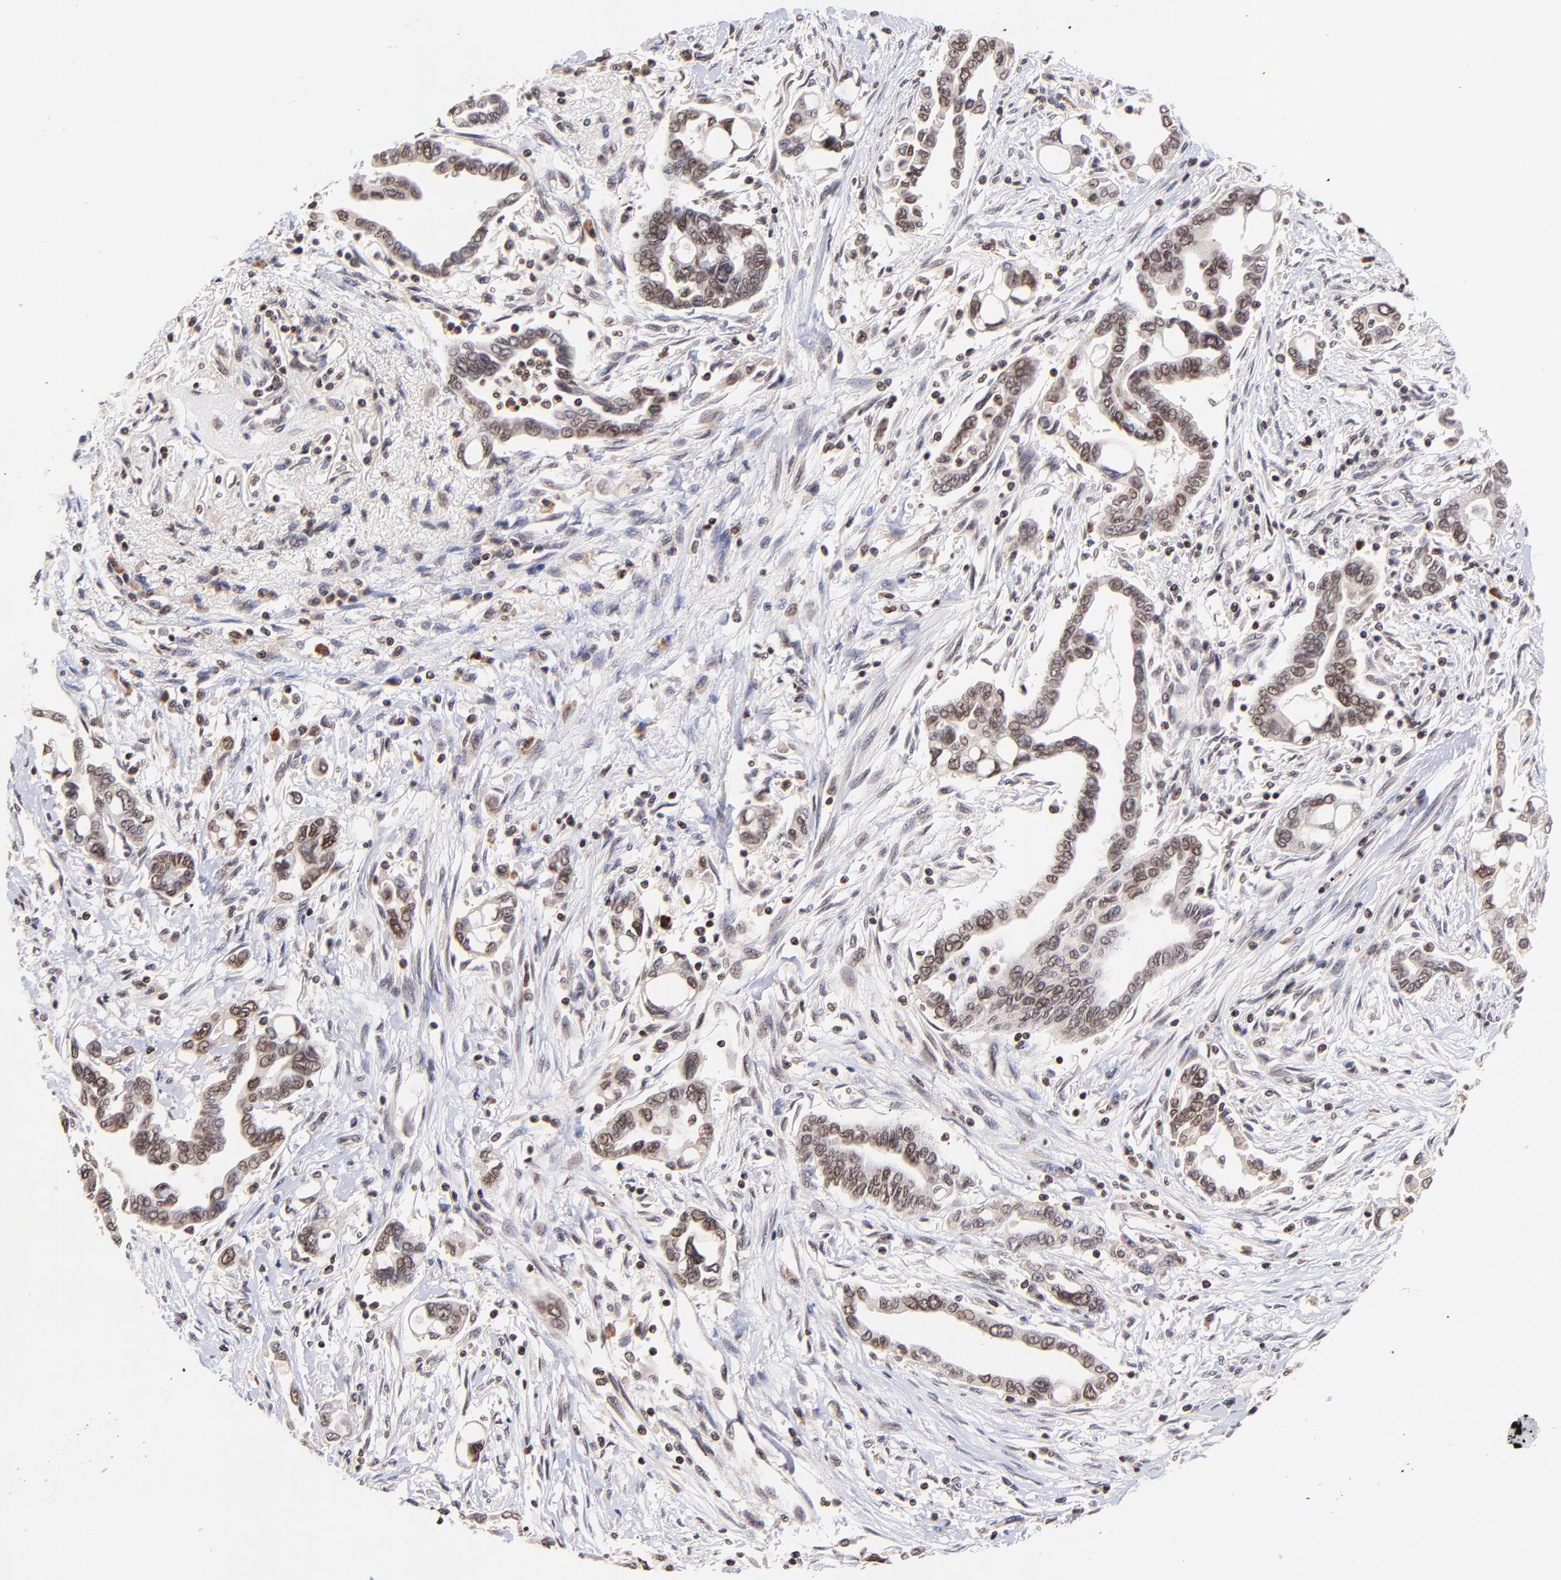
{"staining": {"intensity": "moderate", "quantity": ">75%", "location": "cytoplasmic/membranous,nuclear"}, "tissue": "pancreatic cancer", "cell_type": "Tumor cells", "image_type": "cancer", "snomed": [{"axis": "morphology", "description": "Adenocarcinoma, NOS"}, {"axis": "topography", "description": "Pancreas"}], "caption": "High-power microscopy captured an IHC histopathology image of pancreatic adenocarcinoma, revealing moderate cytoplasmic/membranous and nuclear expression in about >75% of tumor cells.", "gene": "WDR25", "patient": {"sex": "female", "age": 57}}